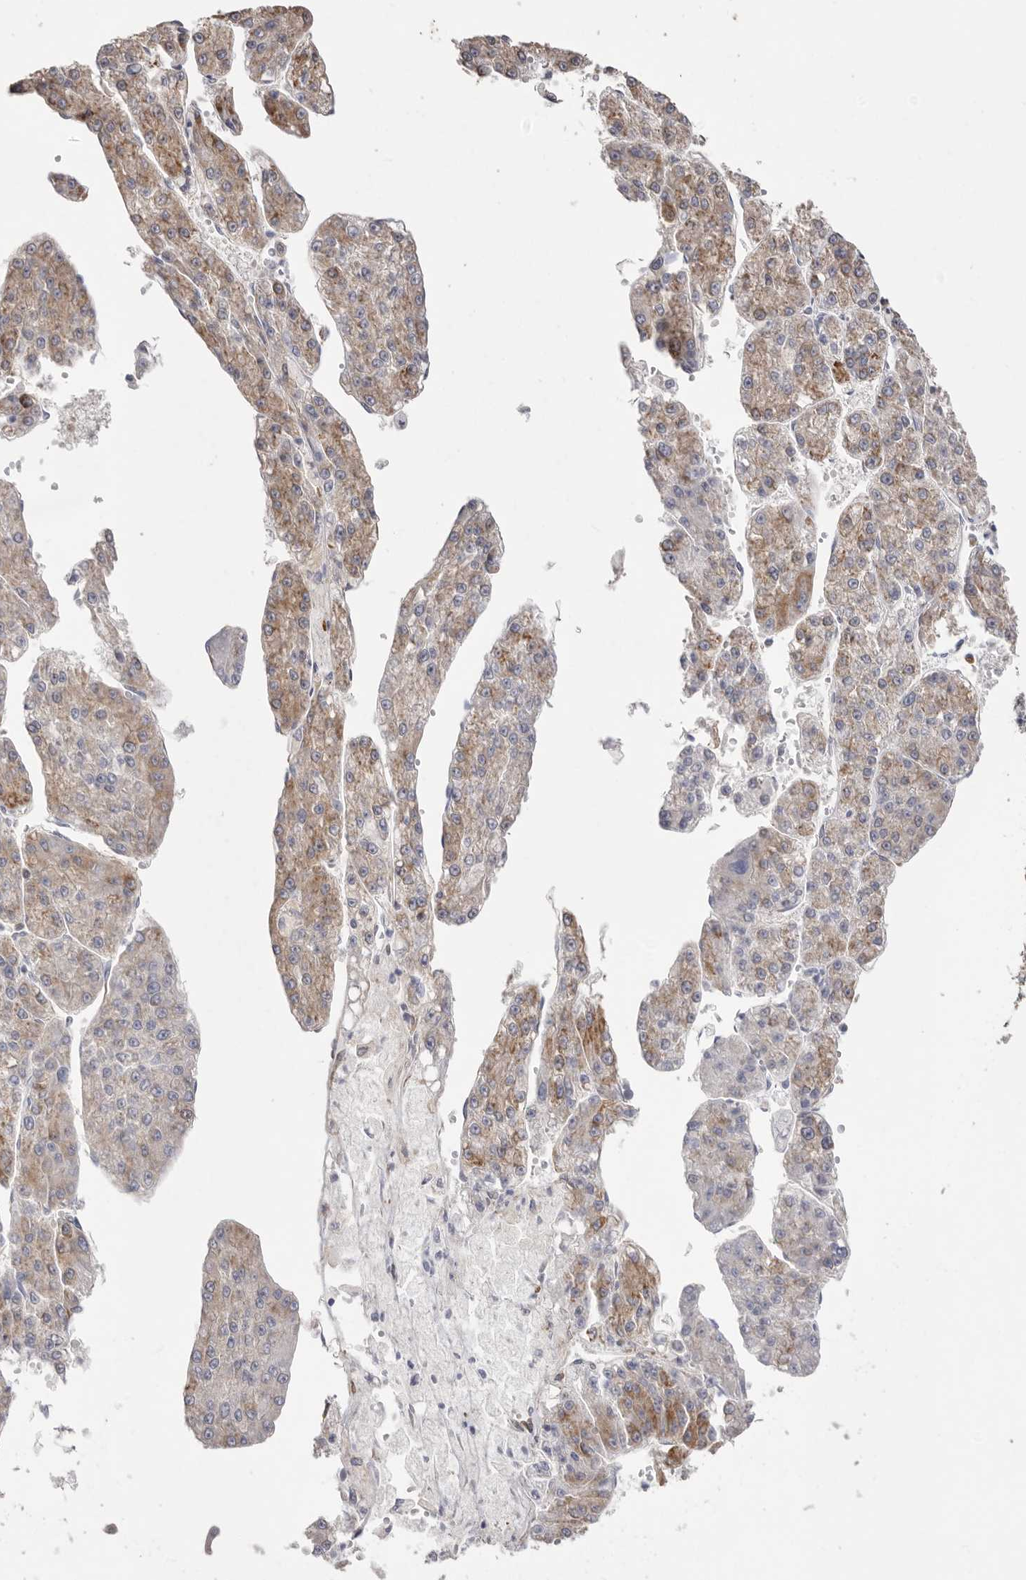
{"staining": {"intensity": "moderate", "quantity": ">75%", "location": "cytoplasmic/membranous"}, "tissue": "liver cancer", "cell_type": "Tumor cells", "image_type": "cancer", "snomed": [{"axis": "morphology", "description": "Carcinoma, Hepatocellular, NOS"}, {"axis": "topography", "description": "Liver"}], "caption": "Liver hepatocellular carcinoma tissue demonstrates moderate cytoplasmic/membranous positivity in about >75% of tumor cells (DAB IHC, brown staining for protein, blue staining for nuclei).", "gene": "SERBP1", "patient": {"sex": "female", "age": 73}}